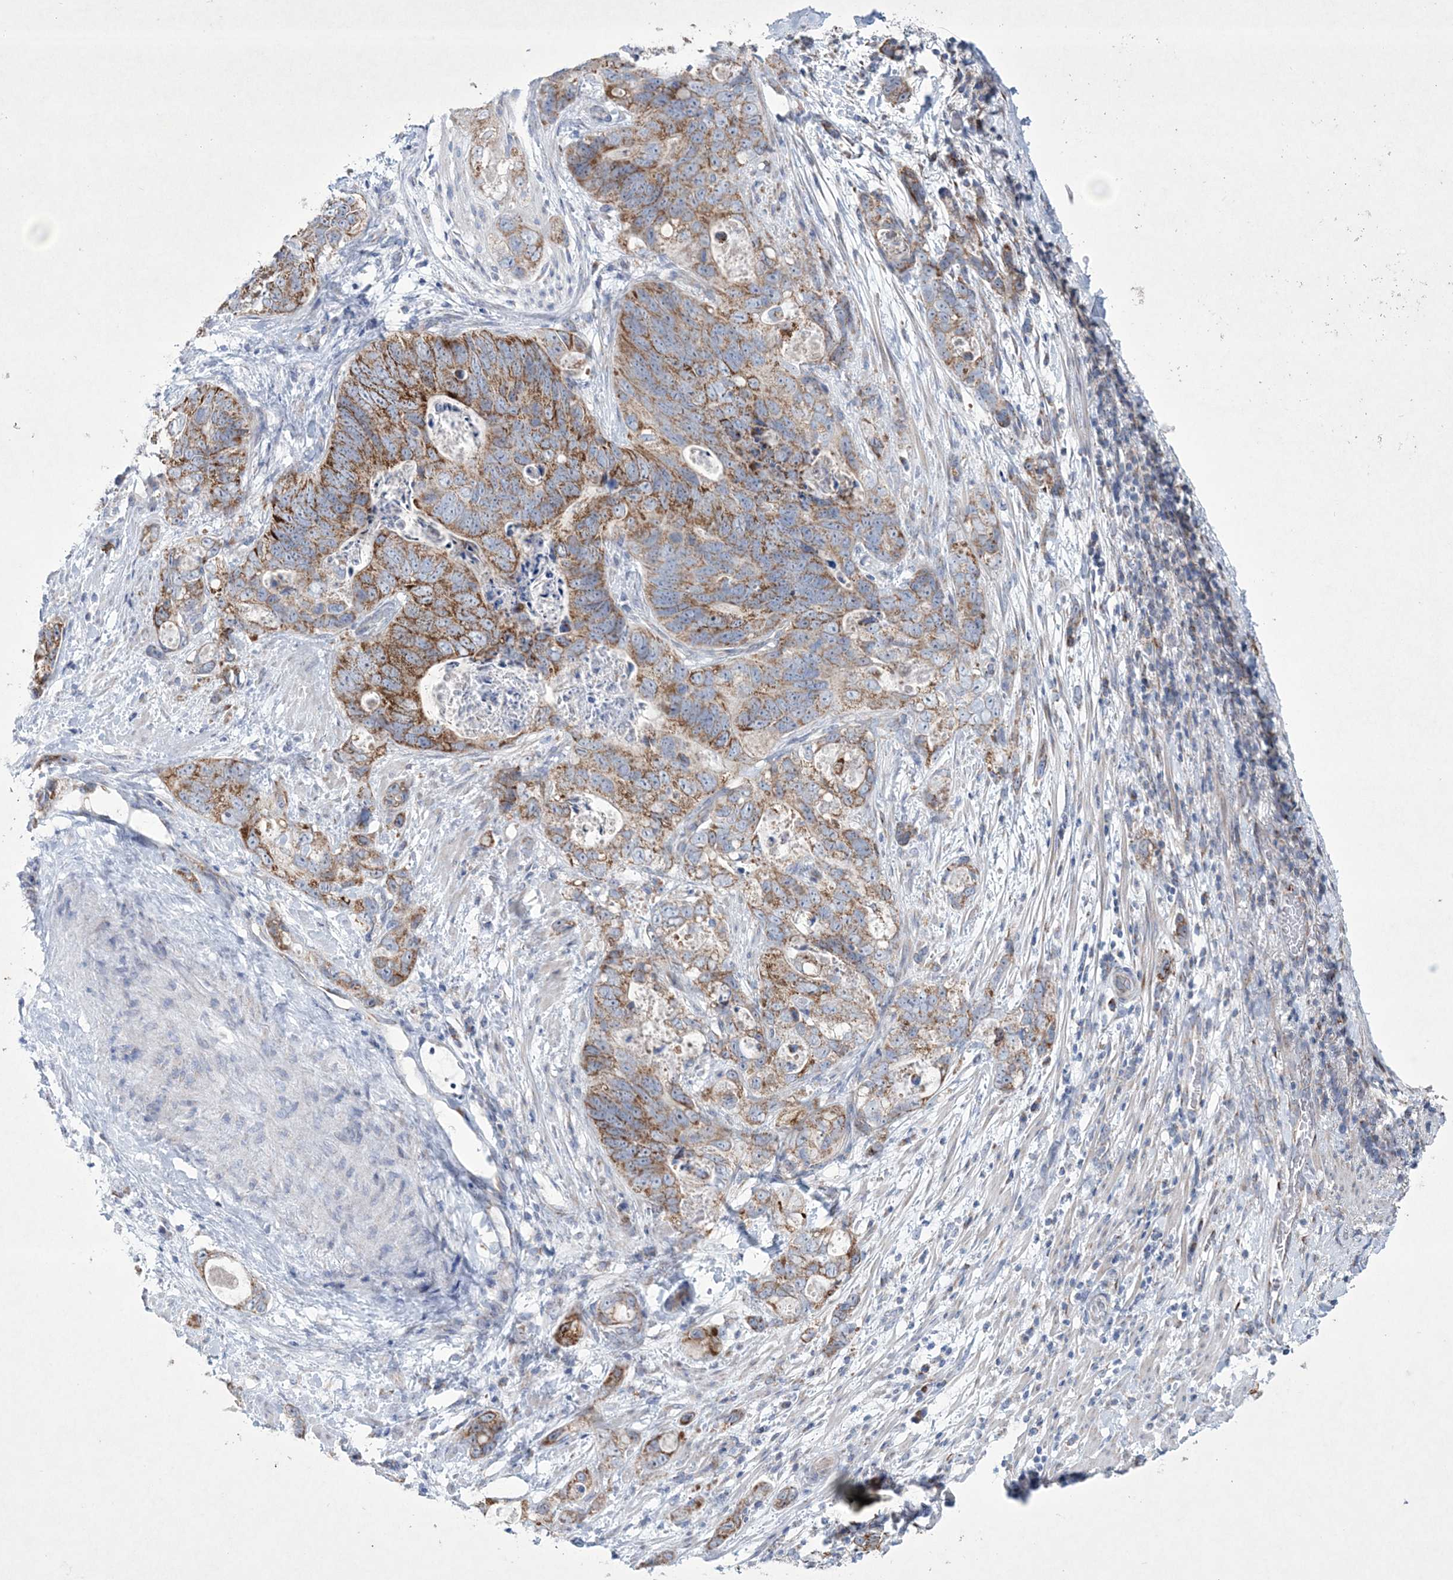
{"staining": {"intensity": "moderate", "quantity": ">75%", "location": "cytoplasmic/membranous"}, "tissue": "stomach cancer", "cell_type": "Tumor cells", "image_type": "cancer", "snomed": [{"axis": "morphology", "description": "Normal tissue, NOS"}, {"axis": "morphology", "description": "Adenocarcinoma, NOS"}, {"axis": "topography", "description": "Stomach"}], "caption": "Immunohistochemical staining of stomach cancer displays medium levels of moderate cytoplasmic/membranous protein expression in approximately >75% of tumor cells. The staining was performed using DAB to visualize the protein expression in brown, while the nuclei were stained in blue with hematoxylin (Magnification: 20x).", "gene": "CES4A", "patient": {"sex": "female", "age": 89}}